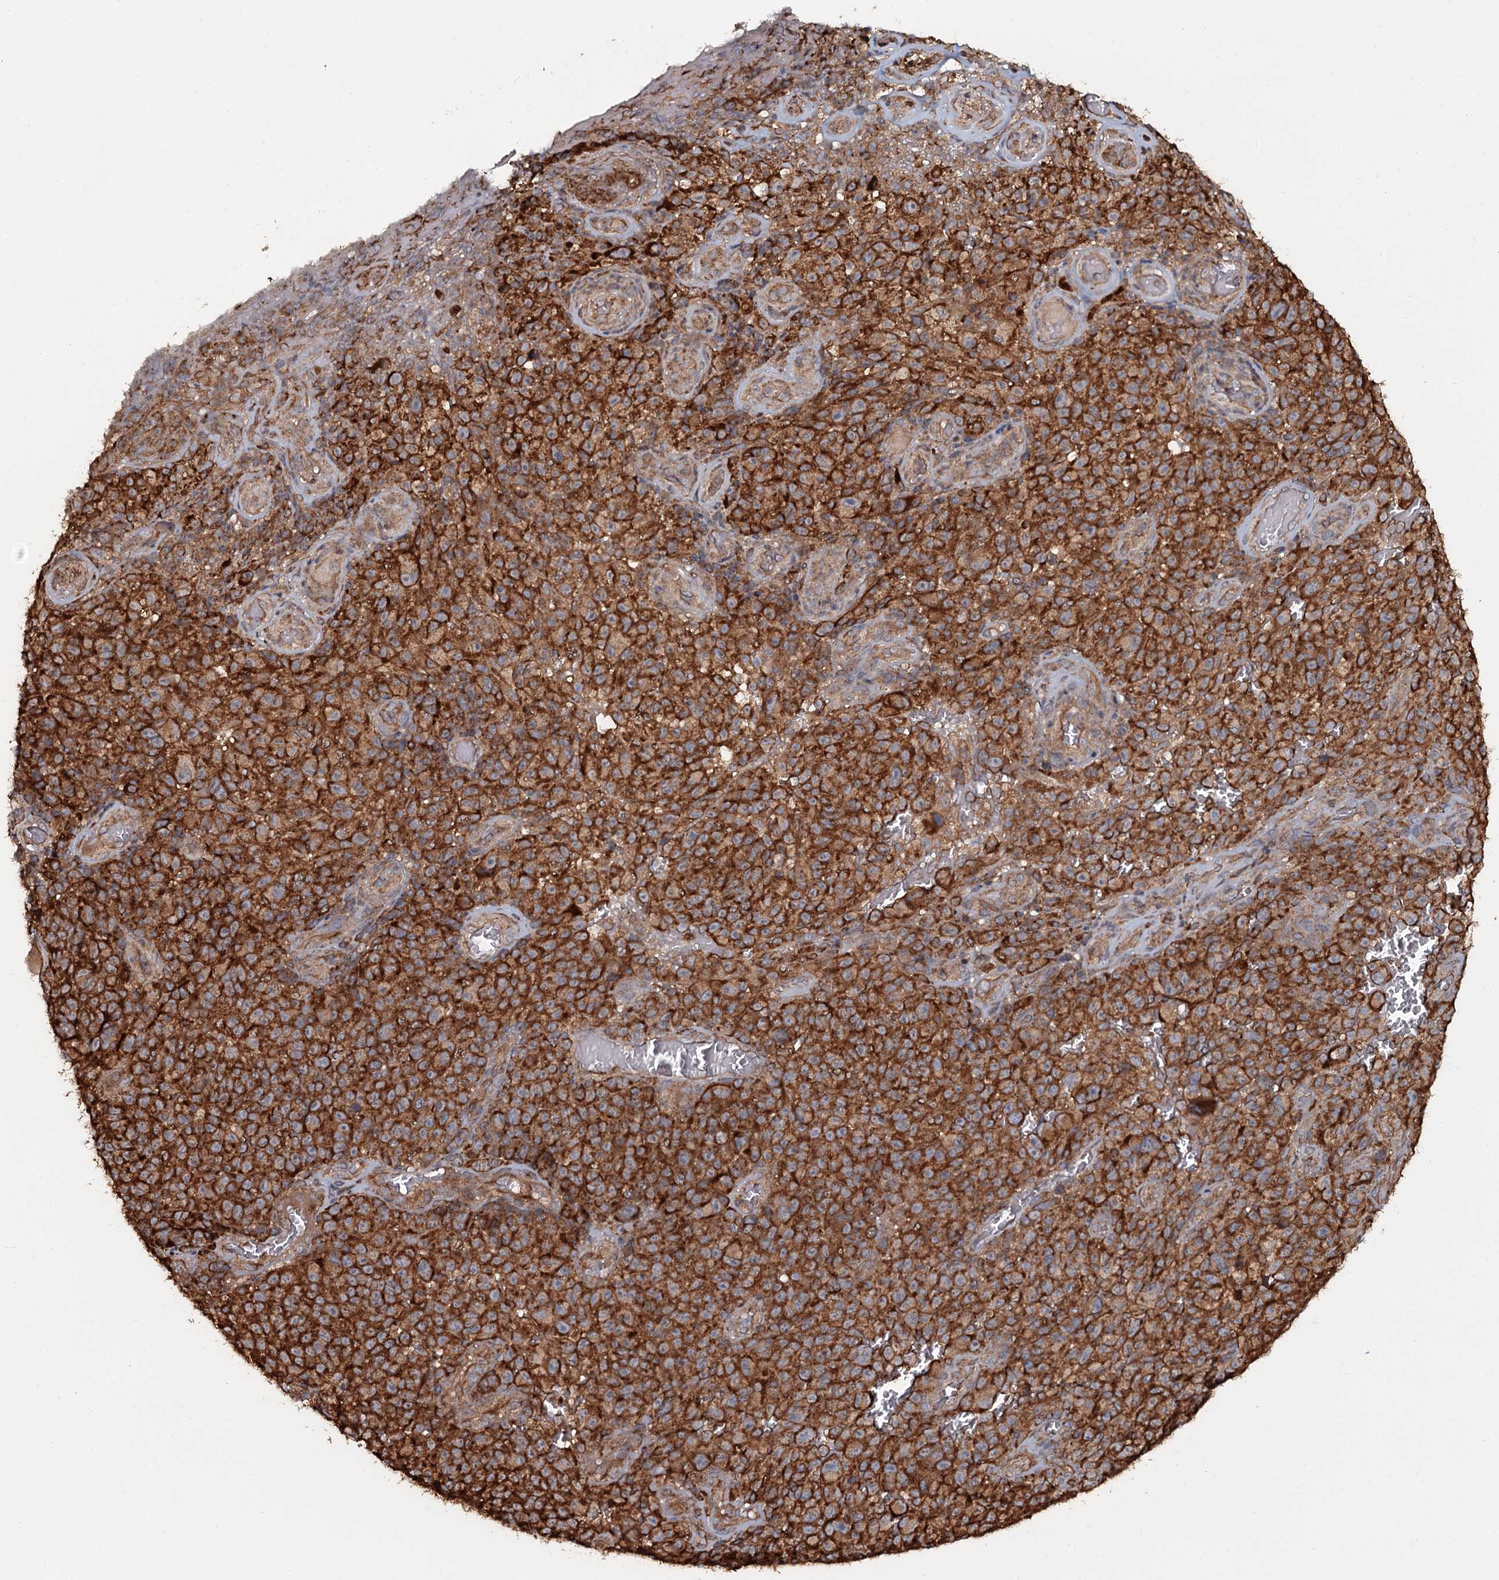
{"staining": {"intensity": "strong", "quantity": ">75%", "location": "cytoplasmic/membranous"}, "tissue": "melanoma", "cell_type": "Tumor cells", "image_type": "cancer", "snomed": [{"axis": "morphology", "description": "Malignant melanoma, NOS"}, {"axis": "topography", "description": "Skin"}], "caption": "A high amount of strong cytoplasmic/membranous expression is appreciated in approximately >75% of tumor cells in melanoma tissue.", "gene": "VWA8", "patient": {"sex": "female", "age": 82}}